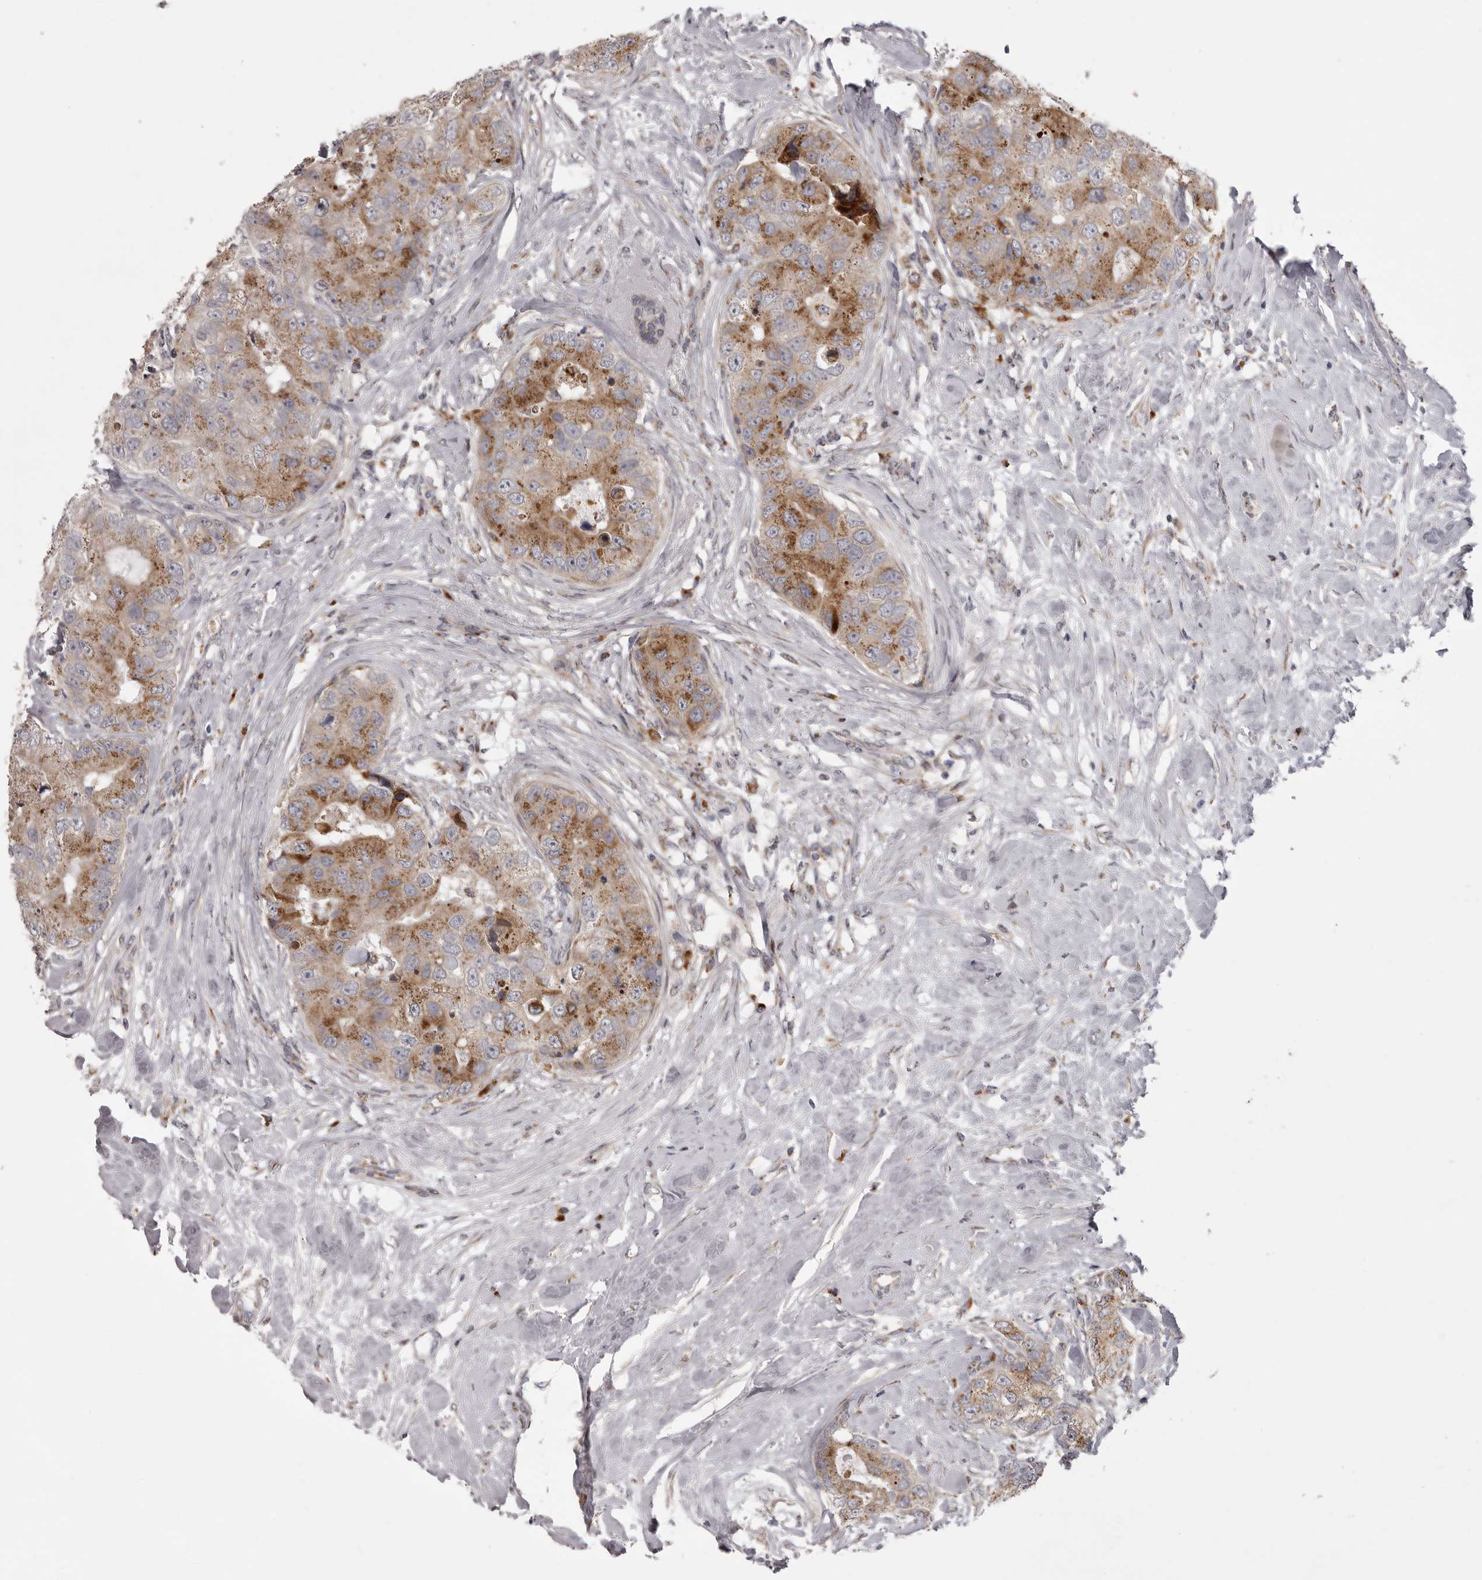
{"staining": {"intensity": "moderate", "quantity": ">75%", "location": "cytoplasmic/membranous"}, "tissue": "breast cancer", "cell_type": "Tumor cells", "image_type": "cancer", "snomed": [{"axis": "morphology", "description": "Duct carcinoma"}, {"axis": "topography", "description": "Breast"}], "caption": "Immunohistochemical staining of infiltrating ductal carcinoma (breast) exhibits moderate cytoplasmic/membranous protein positivity in approximately >75% of tumor cells.", "gene": "WDR47", "patient": {"sex": "female", "age": 62}}